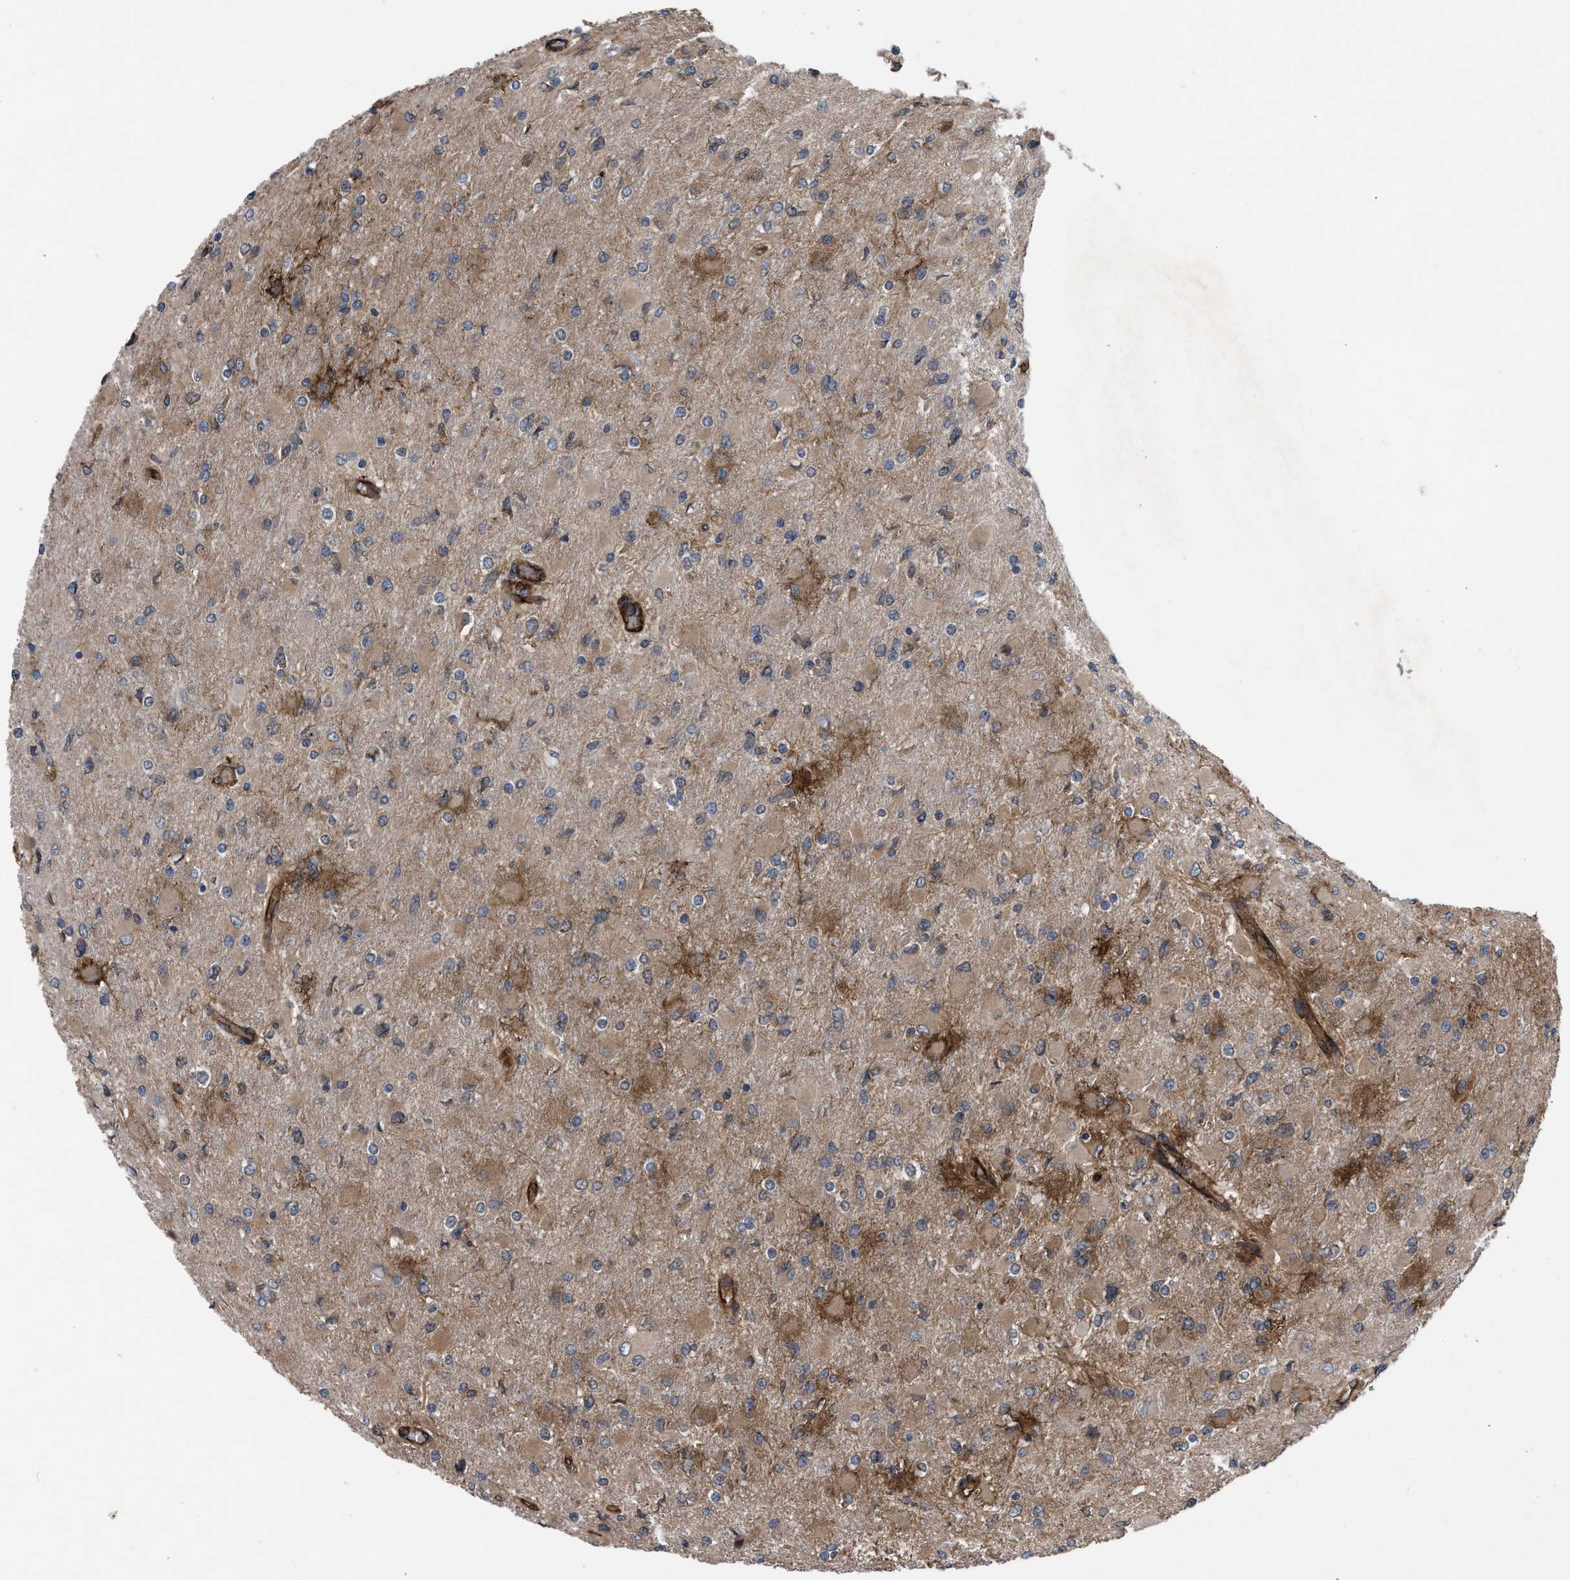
{"staining": {"intensity": "weak", "quantity": ">75%", "location": "cytoplasmic/membranous"}, "tissue": "glioma", "cell_type": "Tumor cells", "image_type": "cancer", "snomed": [{"axis": "morphology", "description": "Glioma, malignant, High grade"}, {"axis": "topography", "description": "Cerebral cortex"}], "caption": "Glioma was stained to show a protein in brown. There is low levels of weak cytoplasmic/membranous expression in approximately >75% of tumor cells.", "gene": "TP53BP2", "patient": {"sex": "female", "age": 36}}